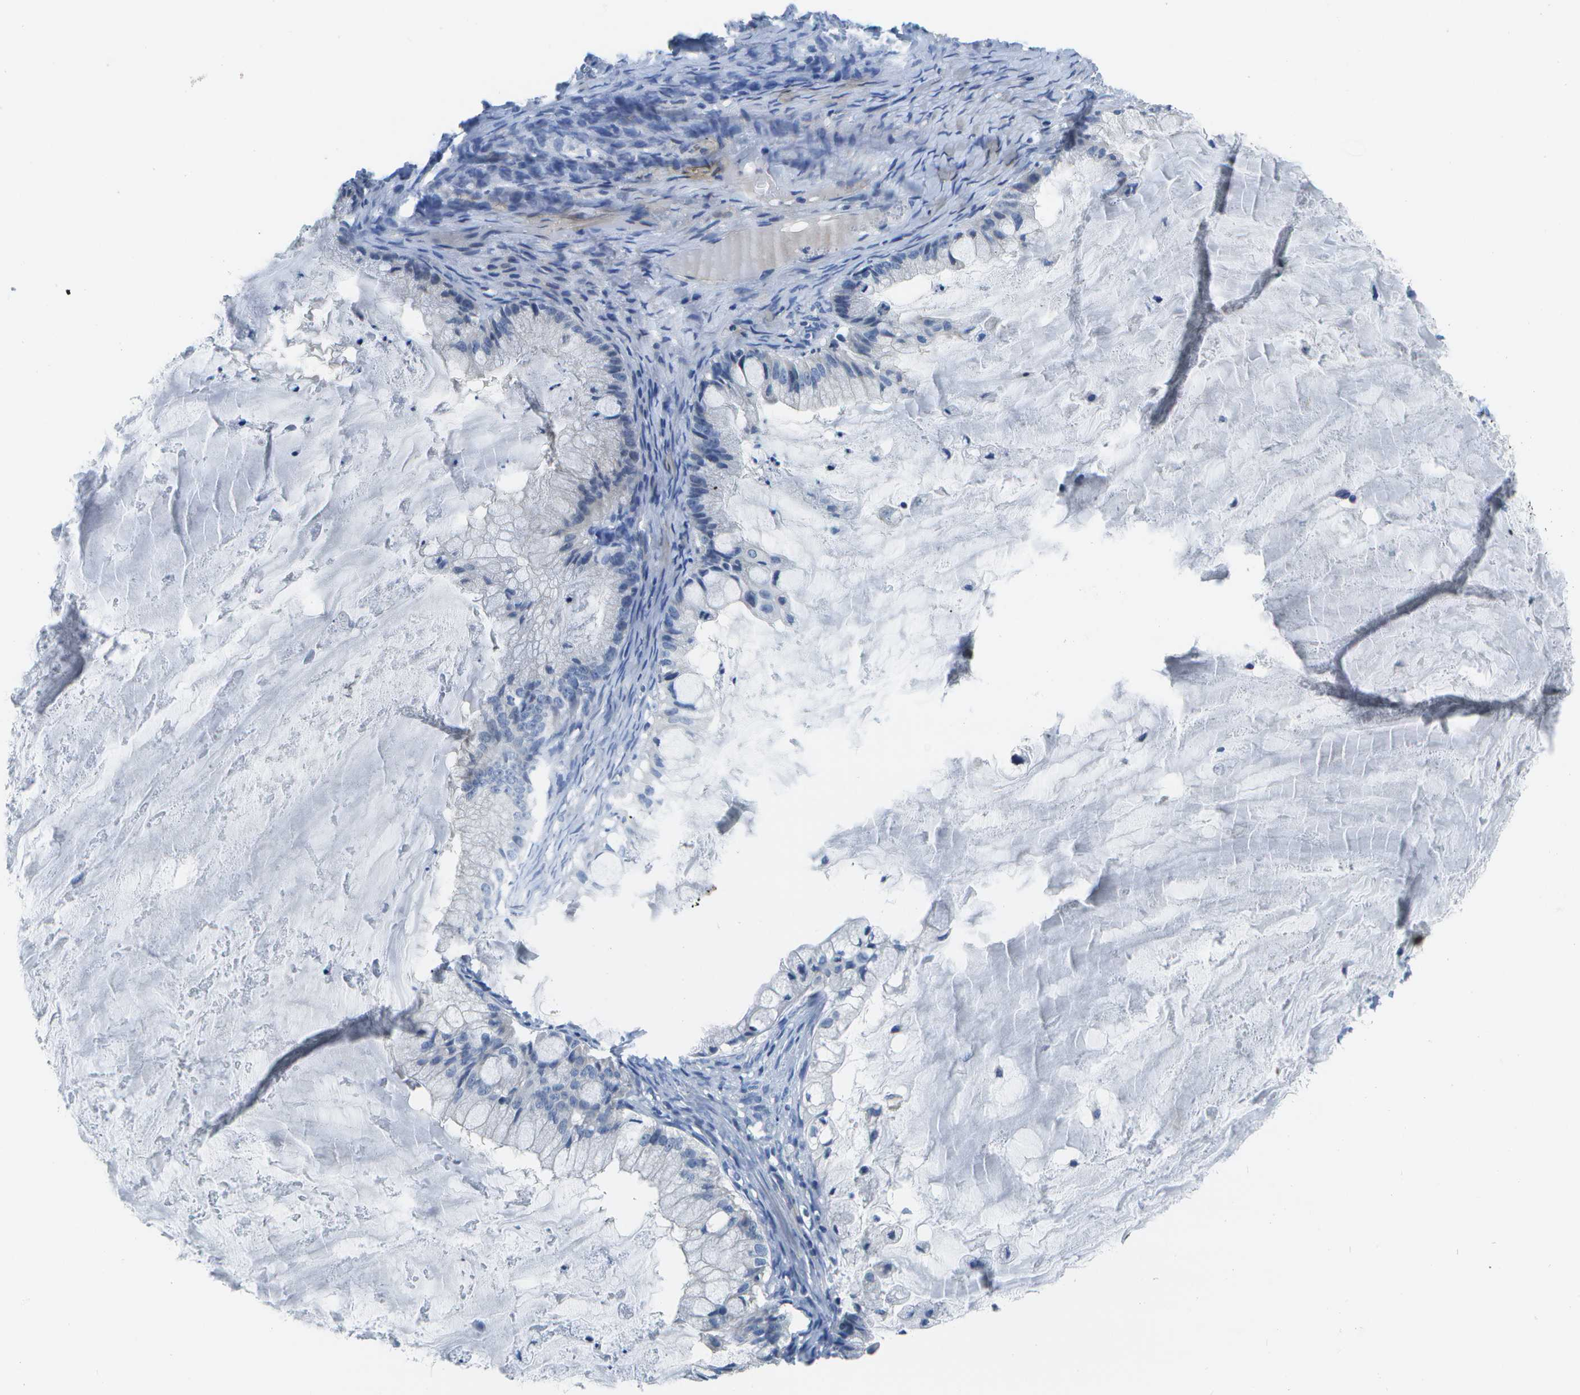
{"staining": {"intensity": "negative", "quantity": "none", "location": "none"}, "tissue": "ovarian cancer", "cell_type": "Tumor cells", "image_type": "cancer", "snomed": [{"axis": "morphology", "description": "Cystadenocarcinoma, mucinous, NOS"}, {"axis": "topography", "description": "Ovary"}], "caption": "Immunohistochemical staining of ovarian cancer demonstrates no significant positivity in tumor cells.", "gene": "DCT", "patient": {"sex": "female", "age": 57}}